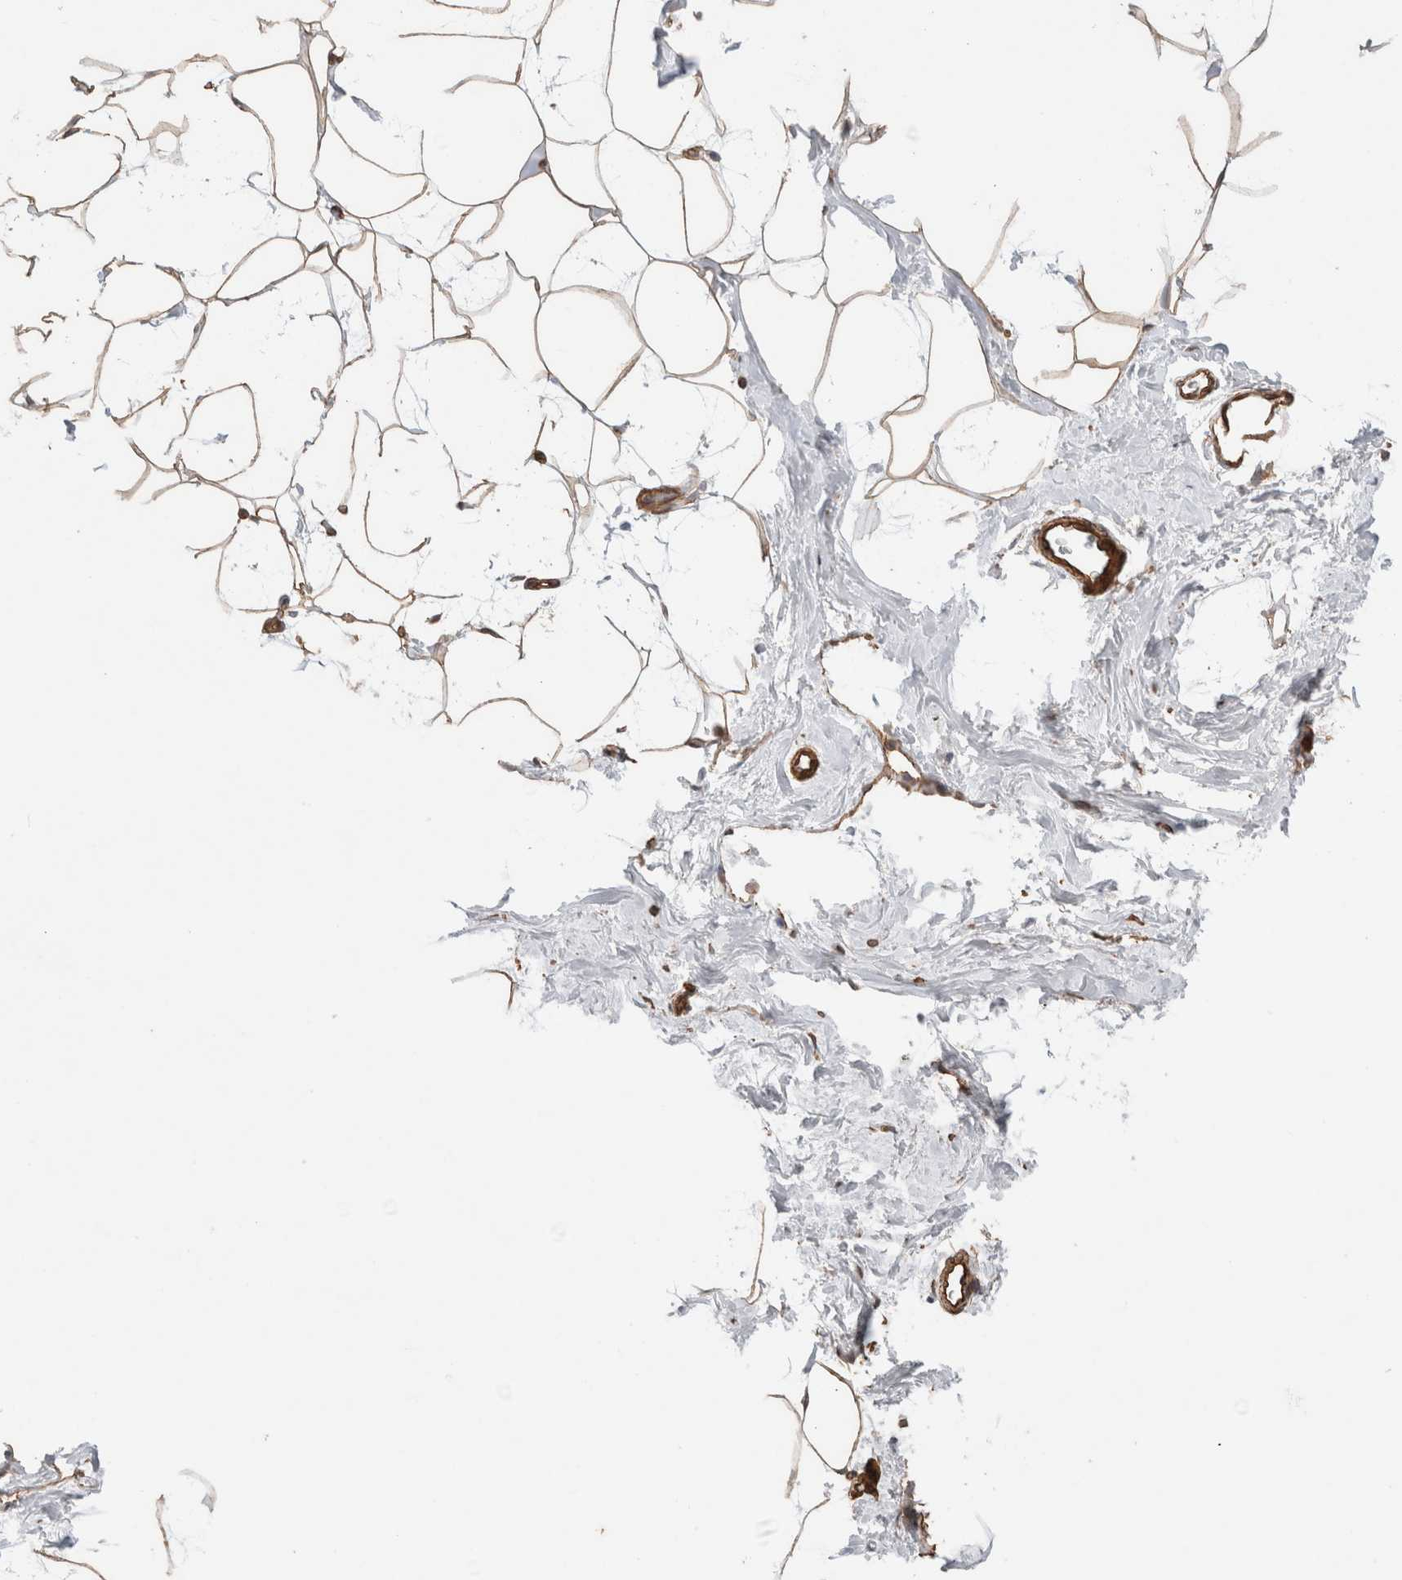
{"staining": {"intensity": "moderate", "quantity": ">75%", "location": "cytoplasmic/membranous"}, "tissue": "adipose tissue", "cell_type": "Adipocytes", "image_type": "normal", "snomed": [{"axis": "morphology", "description": "Normal tissue, NOS"}, {"axis": "morphology", "description": "Fibrosis, NOS"}, {"axis": "topography", "description": "Breast"}, {"axis": "topography", "description": "Adipose tissue"}], "caption": "IHC of unremarkable human adipose tissue reveals medium levels of moderate cytoplasmic/membranous staining in about >75% of adipocytes.", "gene": "CAAP1", "patient": {"sex": "female", "age": 39}}